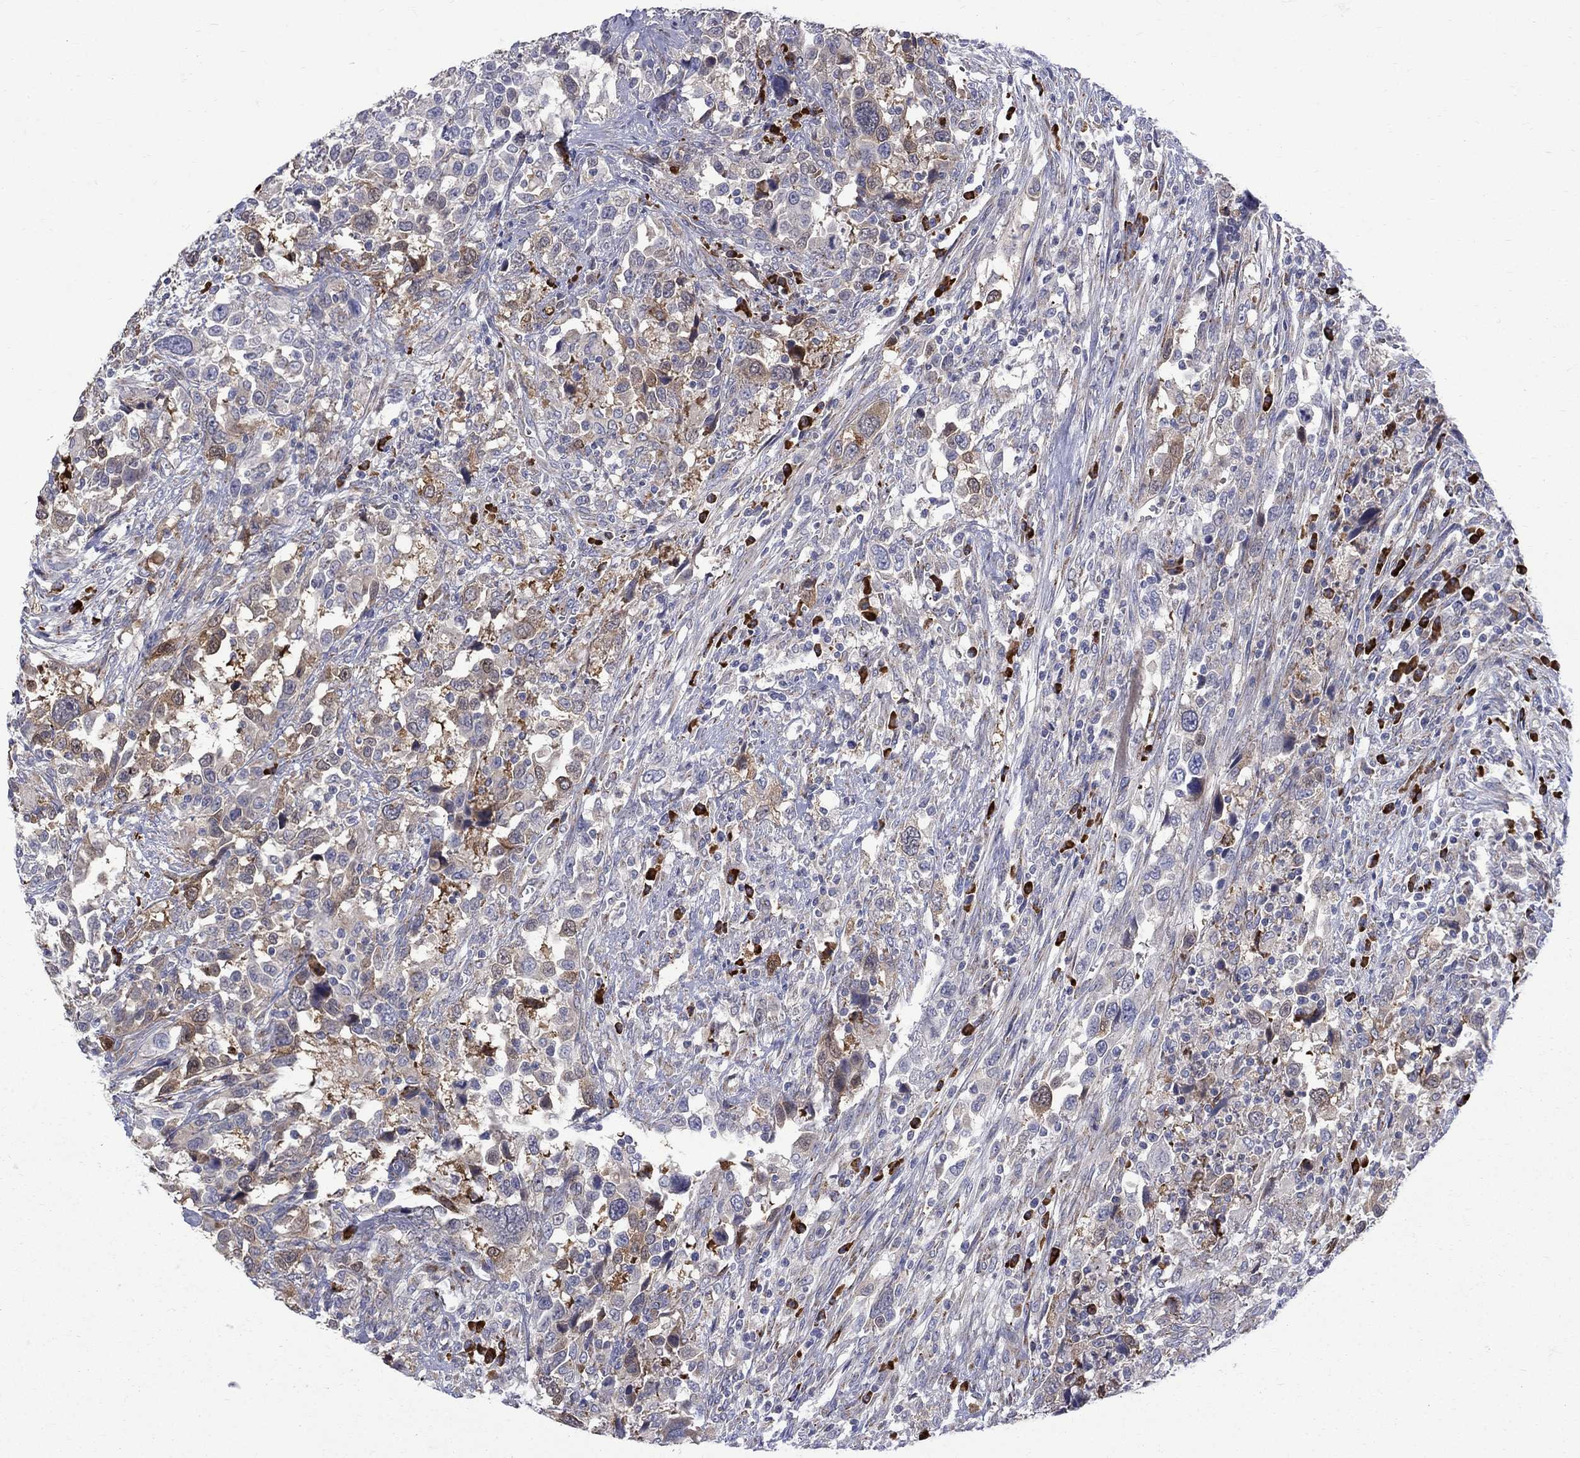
{"staining": {"intensity": "moderate", "quantity": "<25%", "location": "cytoplasmic/membranous"}, "tissue": "urothelial cancer", "cell_type": "Tumor cells", "image_type": "cancer", "snomed": [{"axis": "morphology", "description": "Urothelial carcinoma, NOS"}, {"axis": "morphology", "description": "Urothelial carcinoma, High grade"}, {"axis": "topography", "description": "Urinary bladder"}], "caption": "A histopathology image of human urothelial cancer stained for a protein displays moderate cytoplasmic/membranous brown staining in tumor cells.", "gene": "ASNS", "patient": {"sex": "female", "age": 64}}